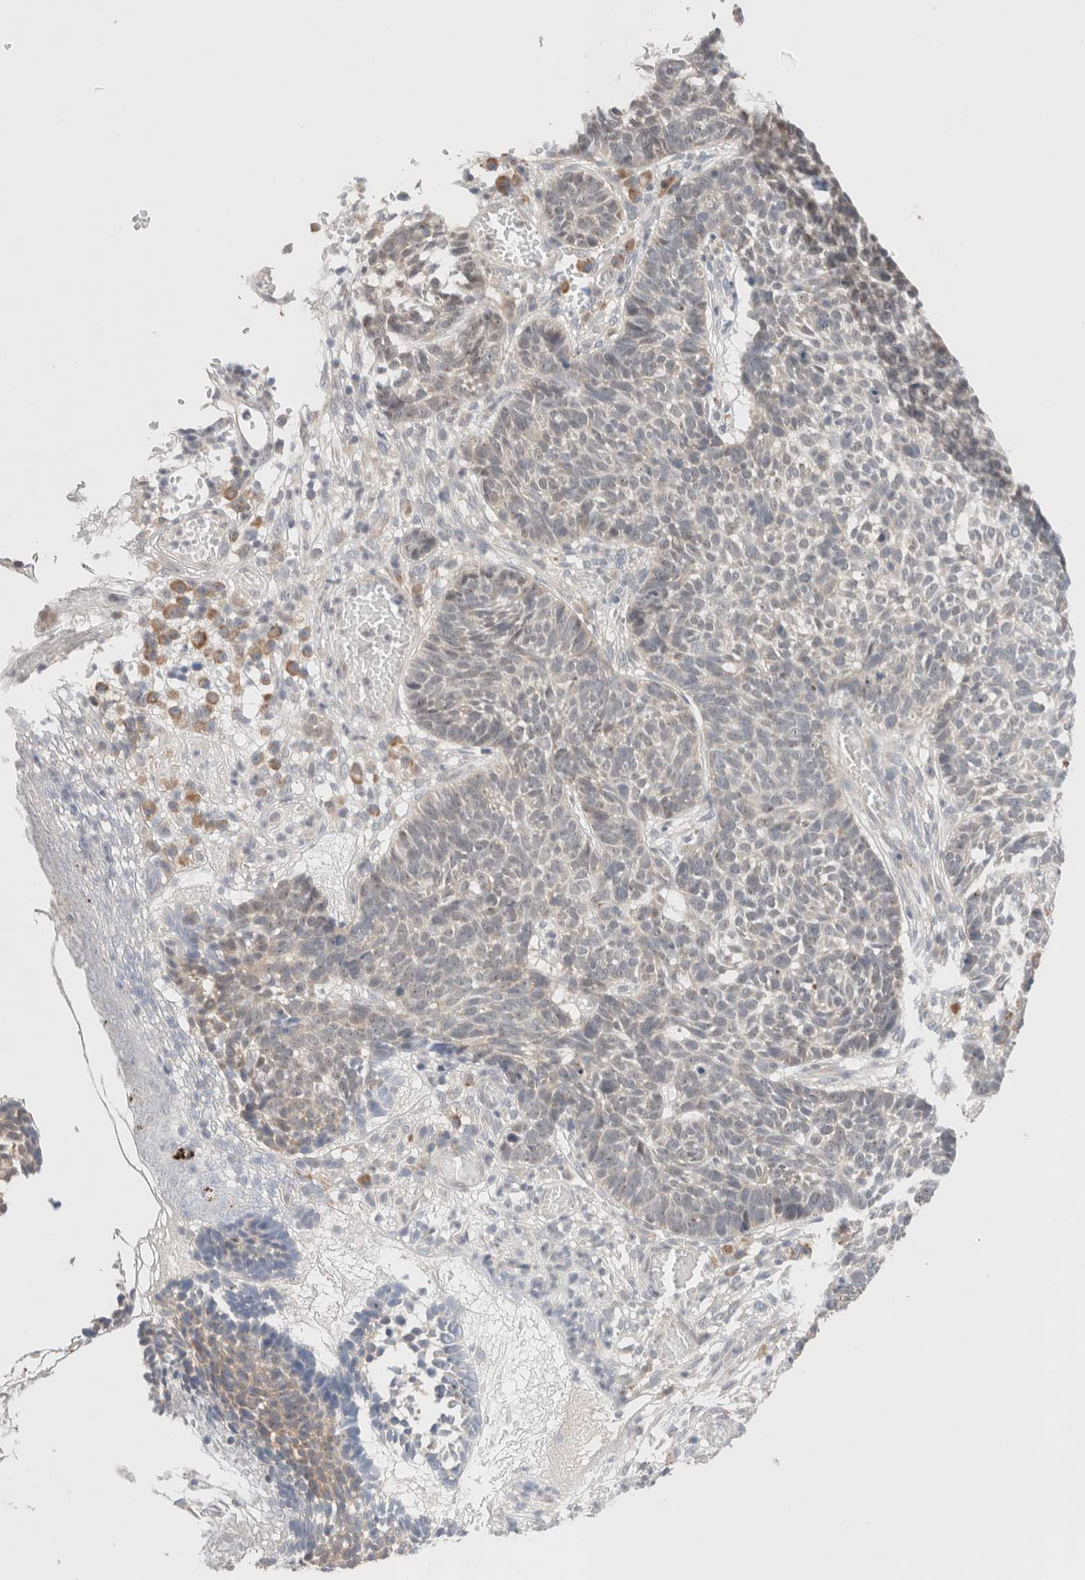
{"staining": {"intensity": "negative", "quantity": "none", "location": "none"}, "tissue": "skin cancer", "cell_type": "Tumor cells", "image_type": "cancer", "snomed": [{"axis": "morphology", "description": "Basal cell carcinoma"}, {"axis": "topography", "description": "Skin"}], "caption": "There is no significant staining in tumor cells of skin cancer (basal cell carcinoma). (IHC, brightfield microscopy, high magnification).", "gene": "ERI3", "patient": {"sex": "male", "age": 85}}